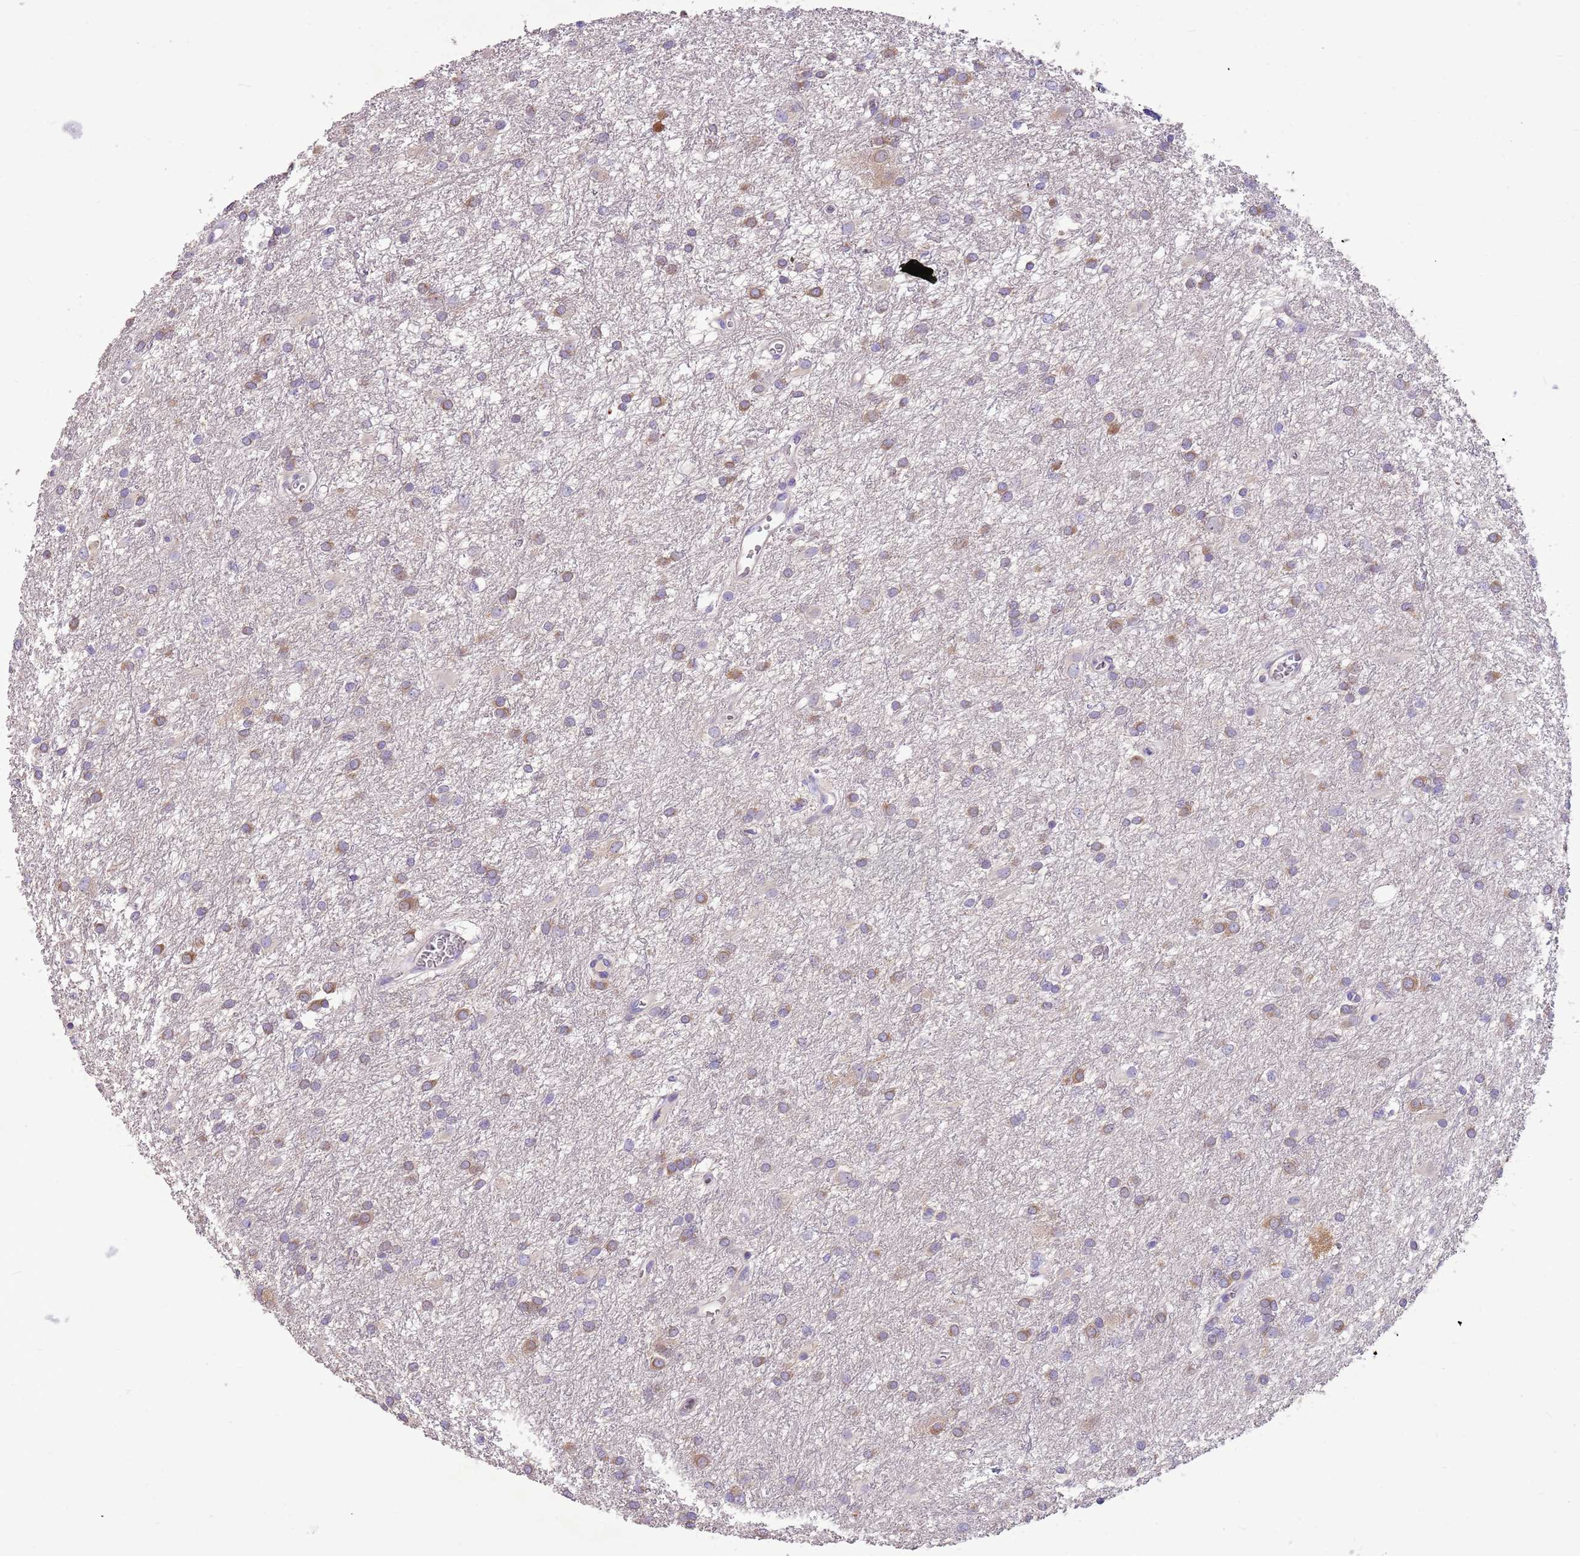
{"staining": {"intensity": "weak", "quantity": "25%-75%", "location": "cytoplasmic/membranous"}, "tissue": "glioma", "cell_type": "Tumor cells", "image_type": "cancer", "snomed": [{"axis": "morphology", "description": "Glioma, malignant, High grade"}, {"axis": "topography", "description": "Brain"}], "caption": "A brown stain labels weak cytoplasmic/membranous positivity of a protein in human malignant glioma (high-grade) tumor cells.", "gene": "GLCE", "patient": {"sex": "female", "age": 50}}